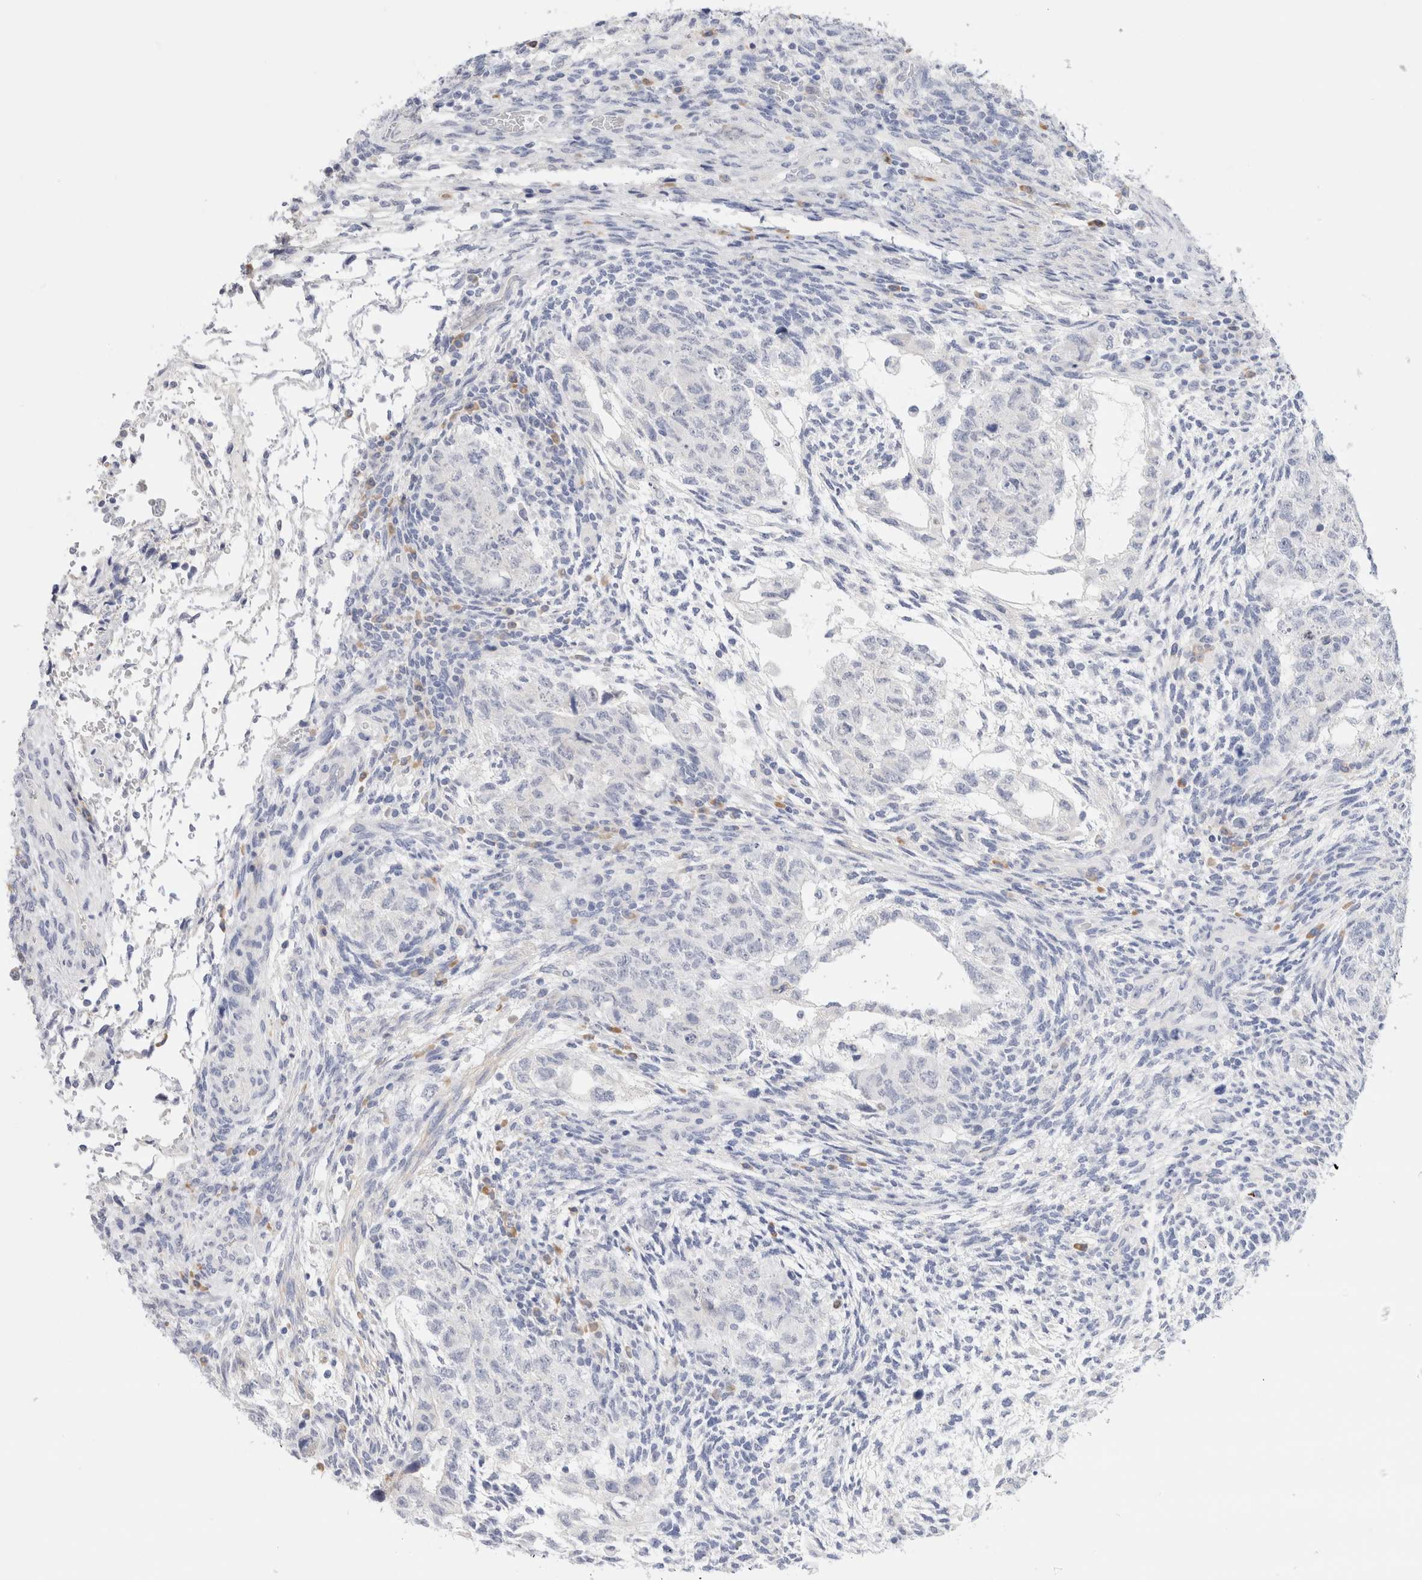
{"staining": {"intensity": "negative", "quantity": "none", "location": "none"}, "tissue": "testis cancer", "cell_type": "Tumor cells", "image_type": "cancer", "snomed": [{"axis": "morphology", "description": "Normal tissue, NOS"}, {"axis": "morphology", "description": "Carcinoma, Embryonal, NOS"}, {"axis": "topography", "description": "Testis"}], "caption": "Immunohistochemistry photomicrograph of embryonal carcinoma (testis) stained for a protein (brown), which demonstrates no staining in tumor cells.", "gene": "GADD45G", "patient": {"sex": "male", "age": 36}}